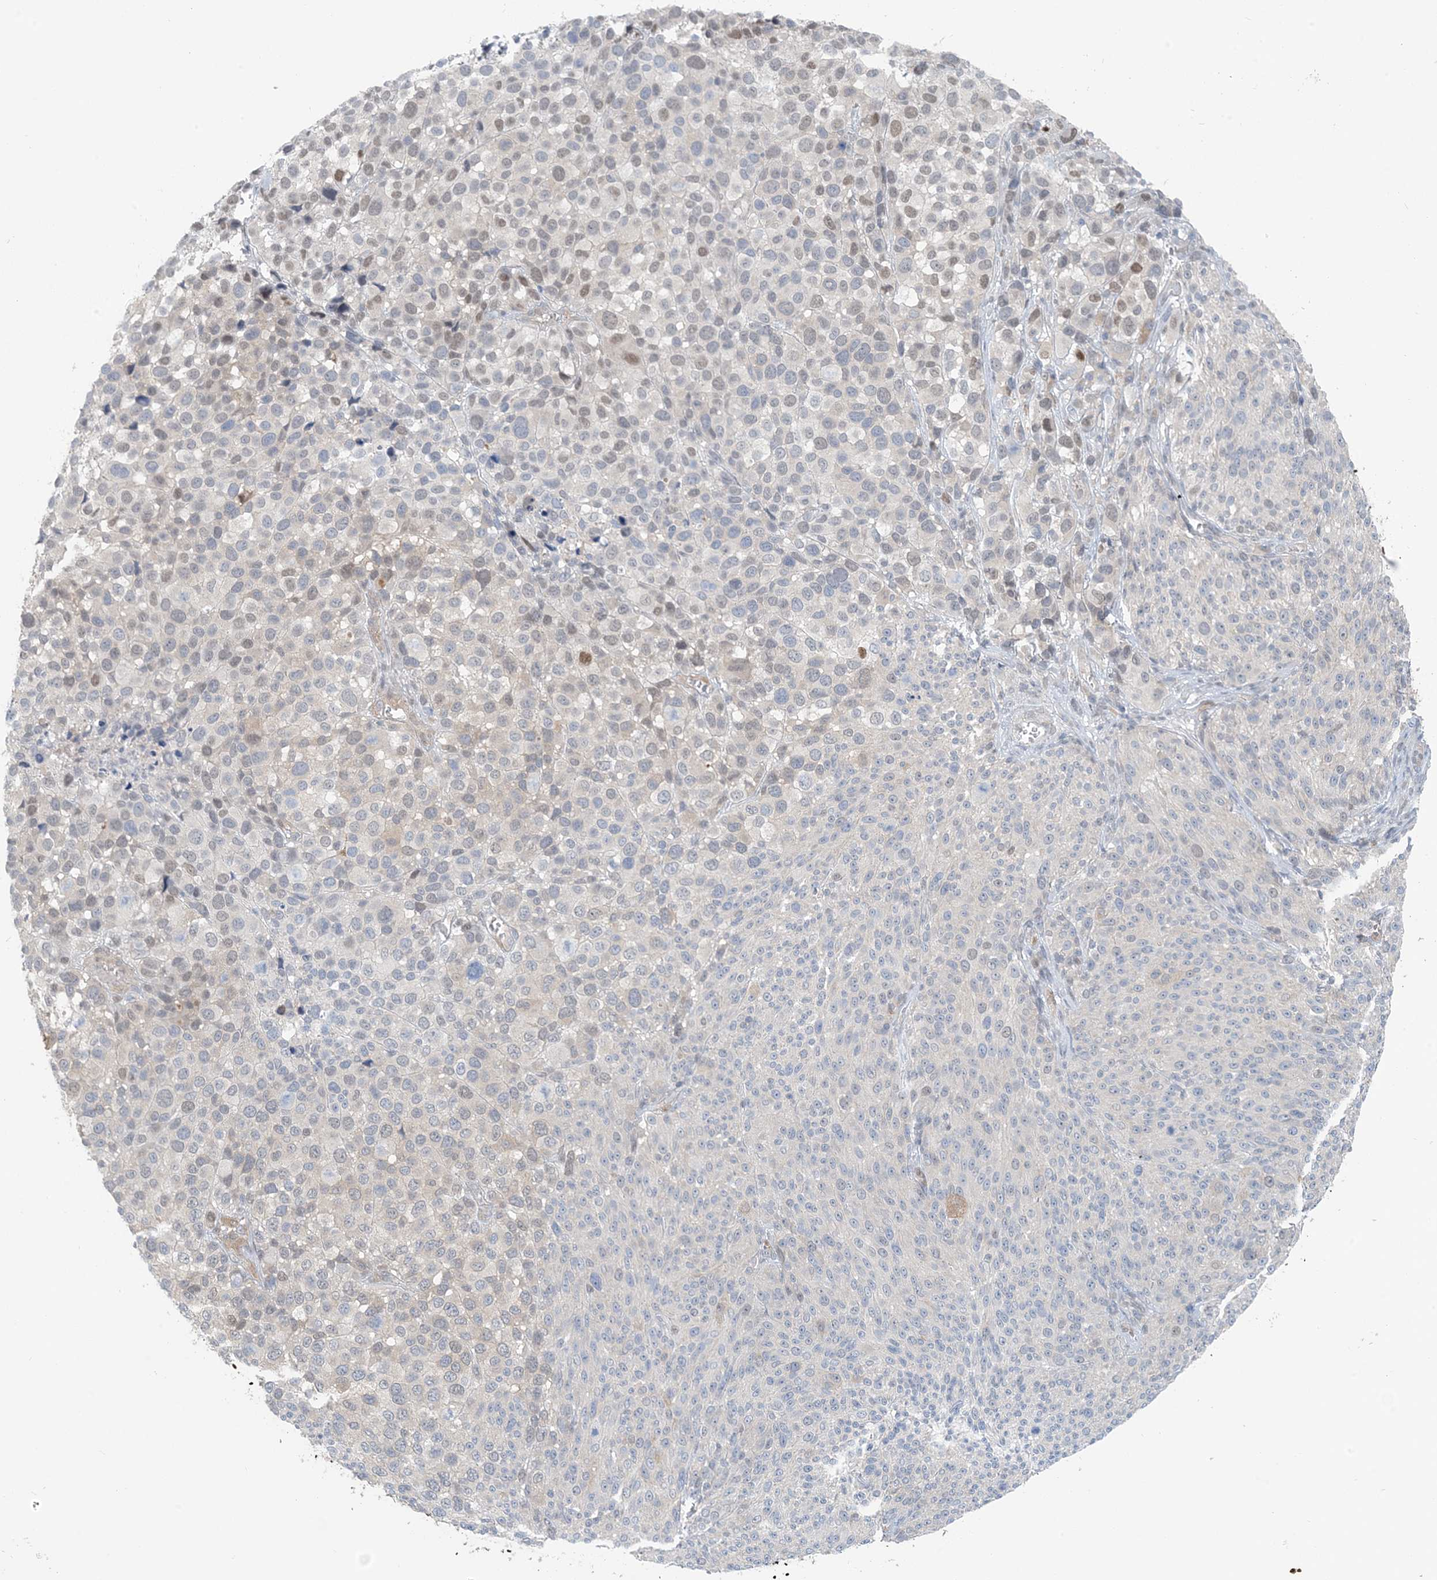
{"staining": {"intensity": "weak", "quantity": "<25%", "location": "nuclear"}, "tissue": "melanoma", "cell_type": "Tumor cells", "image_type": "cancer", "snomed": [{"axis": "morphology", "description": "Malignant melanoma, NOS"}, {"axis": "topography", "description": "Skin of trunk"}], "caption": "An immunohistochemistry (IHC) histopathology image of malignant melanoma is shown. There is no staining in tumor cells of malignant melanoma.", "gene": "ZC3H12A", "patient": {"sex": "male", "age": 71}}